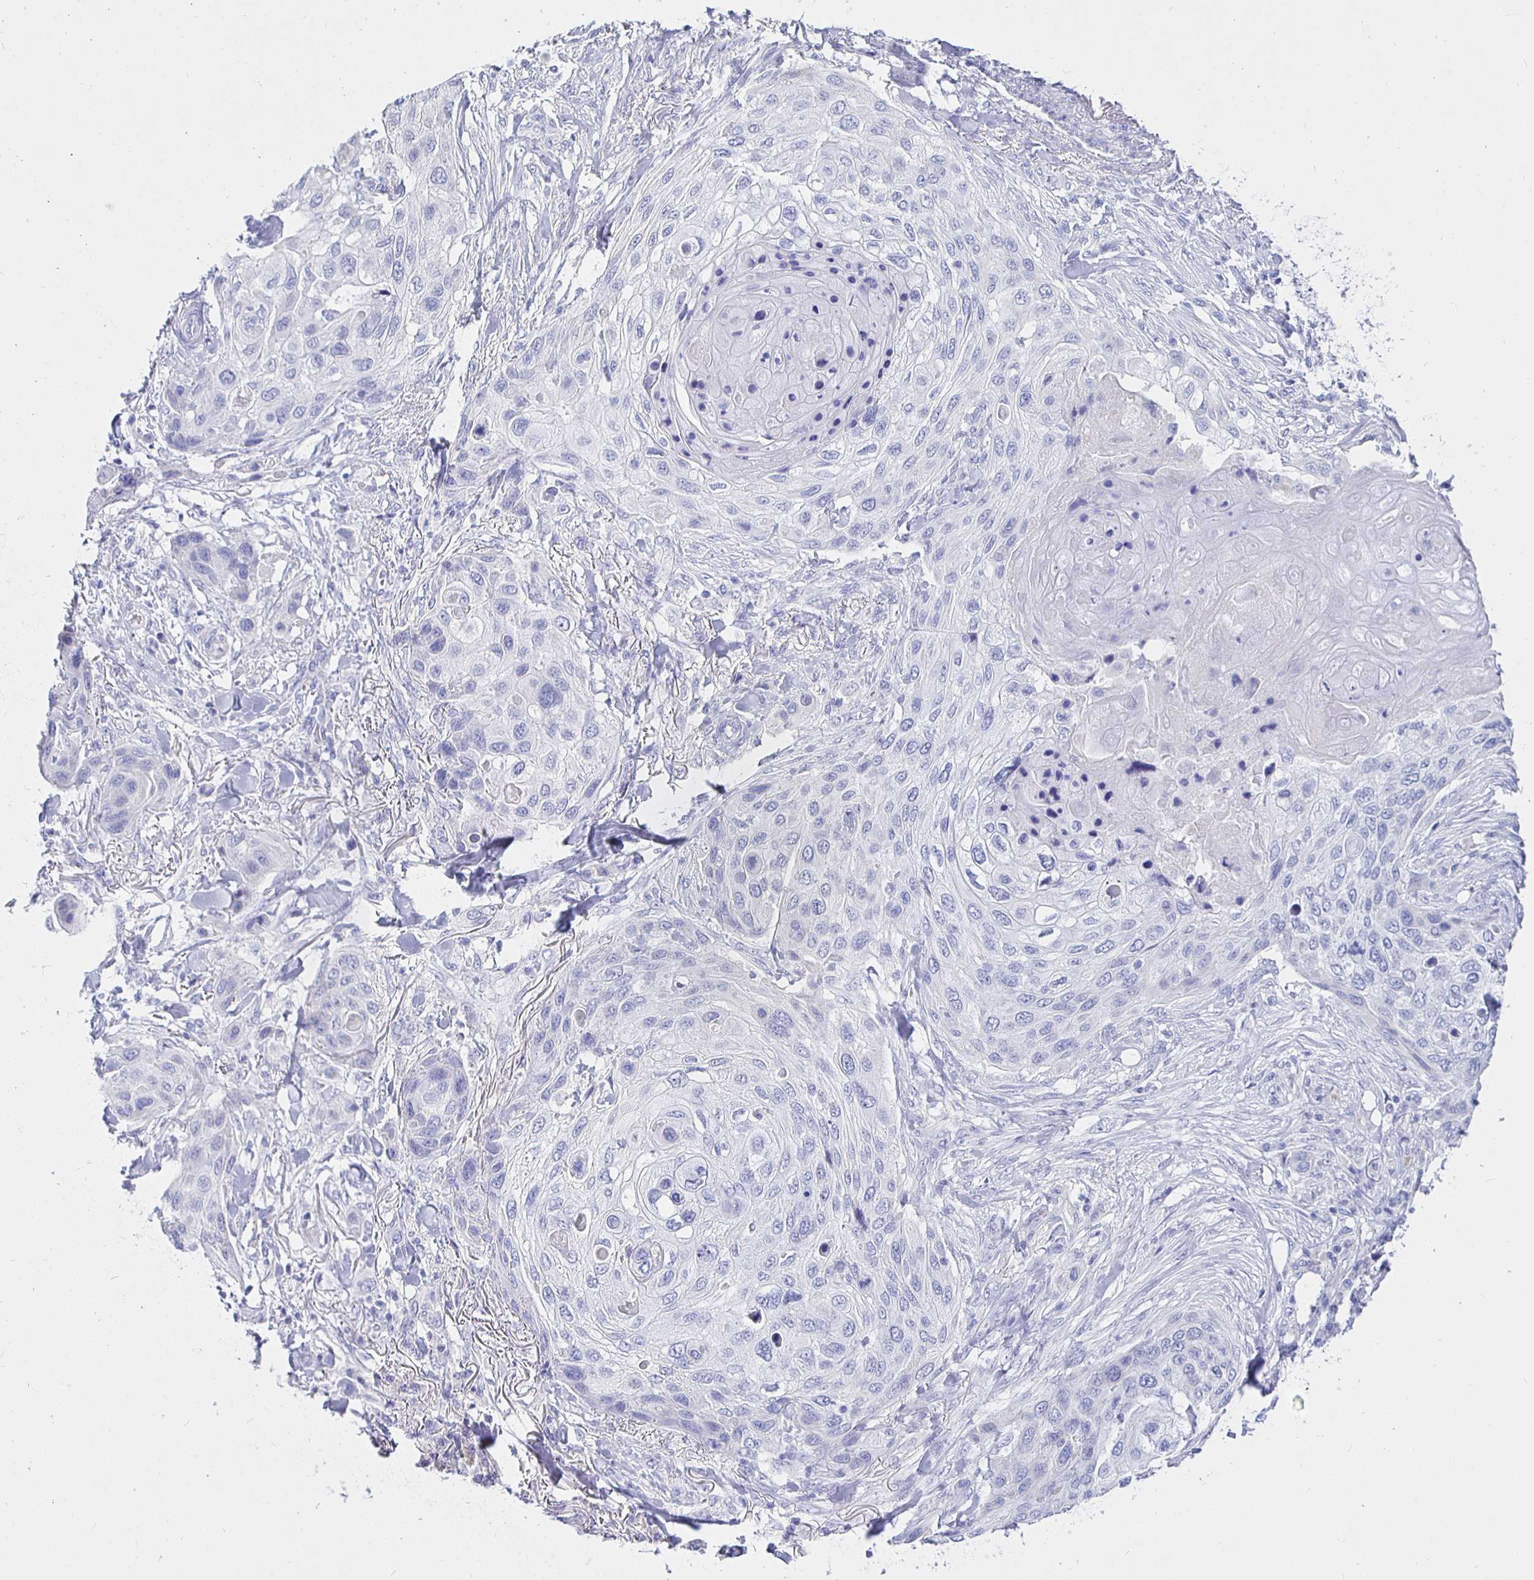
{"staining": {"intensity": "negative", "quantity": "none", "location": "none"}, "tissue": "skin cancer", "cell_type": "Tumor cells", "image_type": "cancer", "snomed": [{"axis": "morphology", "description": "Squamous cell carcinoma, NOS"}, {"axis": "topography", "description": "Skin"}], "caption": "DAB (3,3'-diaminobenzidine) immunohistochemical staining of human skin cancer (squamous cell carcinoma) shows no significant expression in tumor cells.", "gene": "UMOD", "patient": {"sex": "female", "age": 87}}